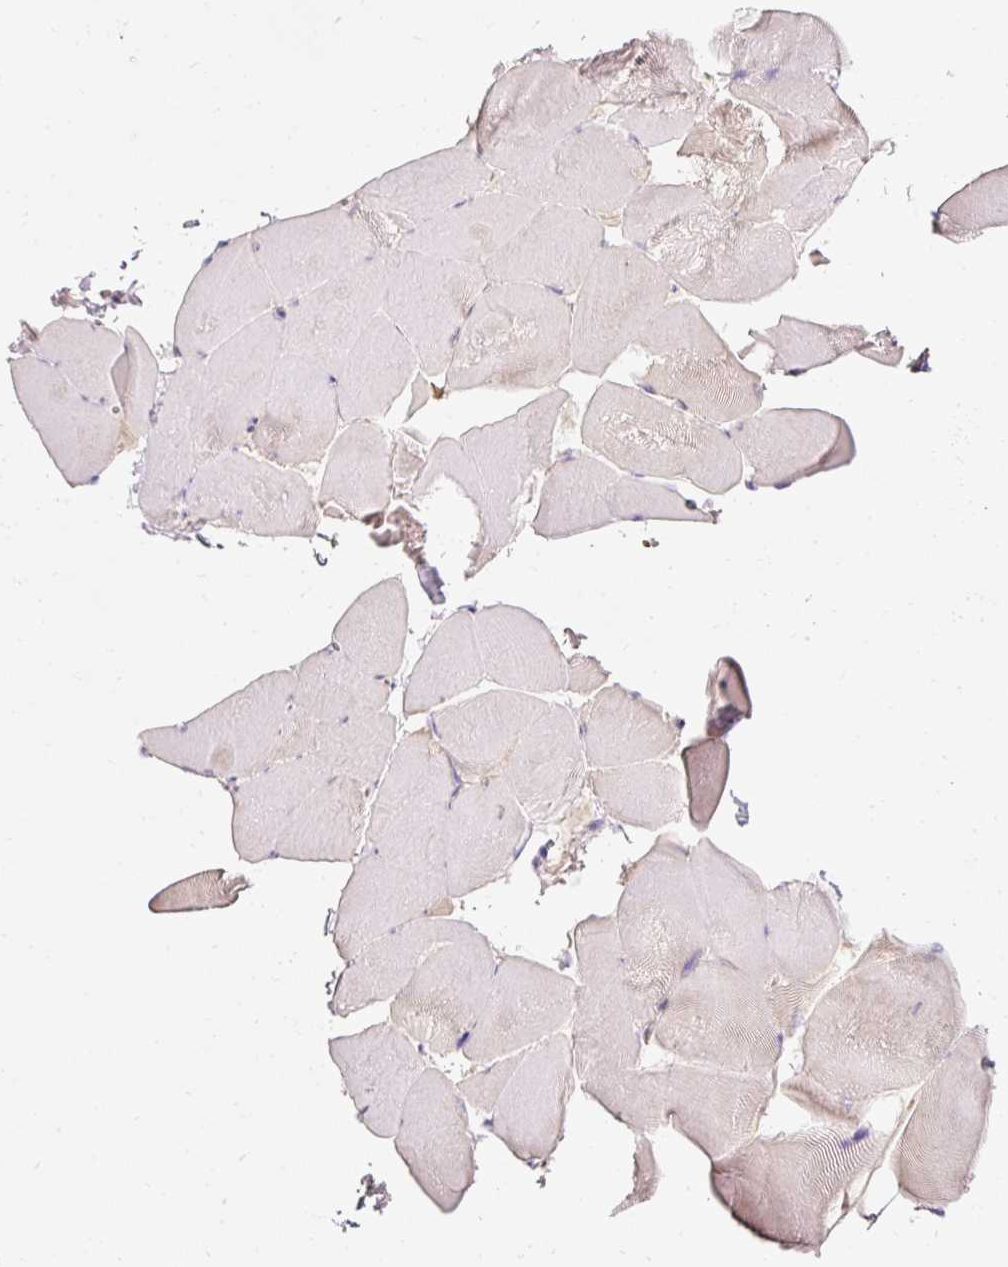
{"staining": {"intensity": "weak", "quantity": "25%-75%", "location": "cytoplasmic/membranous"}, "tissue": "skeletal muscle", "cell_type": "Myocytes", "image_type": "normal", "snomed": [{"axis": "morphology", "description": "Normal tissue, NOS"}, {"axis": "topography", "description": "Skeletal muscle"}], "caption": "Brown immunohistochemical staining in benign skeletal muscle shows weak cytoplasmic/membranous staining in approximately 25%-75% of myocytes. The staining is performed using DAB (3,3'-diaminobenzidine) brown chromogen to label protein expression. The nuclei are counter-stained blue using hematoxylin.", "gene": "DHRS11", "patient": {"sex": "female", "age": 64}}